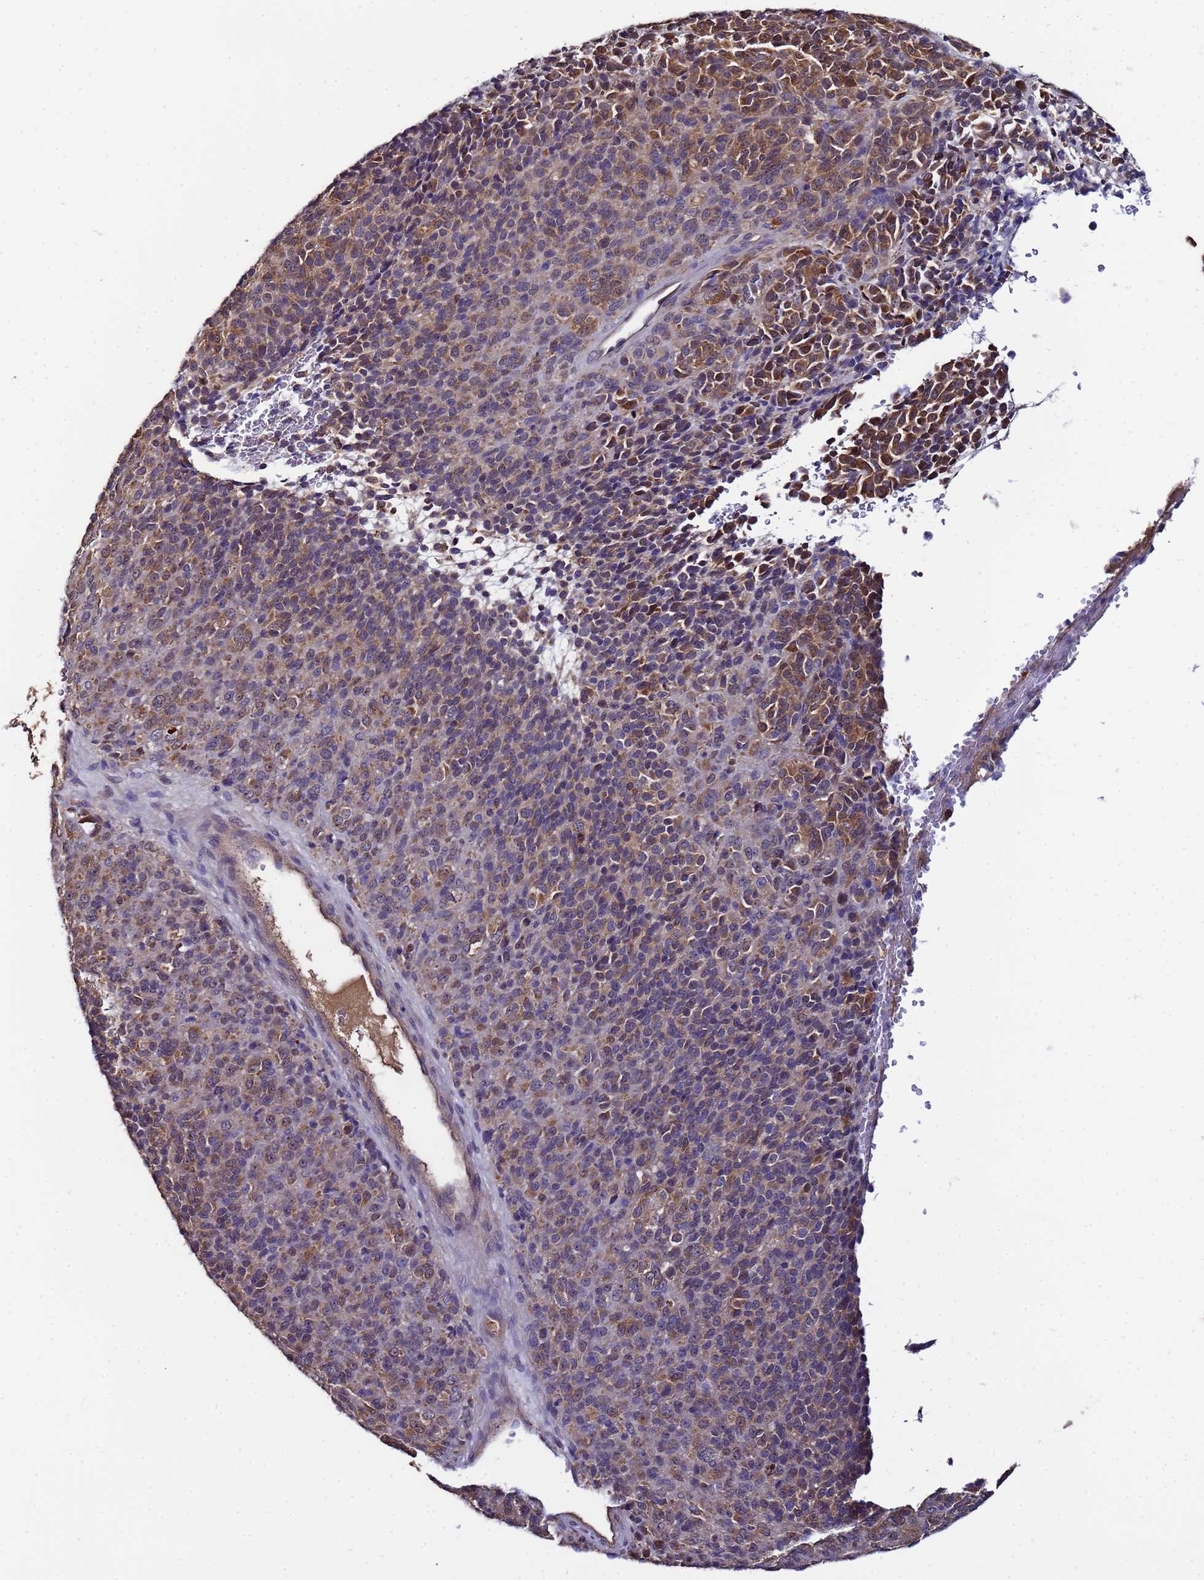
{"staining": {"intensity": "moderate", "quantity": ">75%", "location": "cytoplasmic/membranous"}, "tissue": "melanoma", "cell_type": "Tumor cells", "image_type": "cancer", "snomed": [{"axis": "morphology", "description": "Malignant melanoma, Metastatic site"}, {"axis": "topography", "description": "Brain"}], "caption": "This photomicrograph shows immunohistochemistry staining of human melanoma, with medium moderate cytoplasmic/membranous expression in approximately >75% of tumor cells.", "gene": "NAXE", "patient": {"sex": "female", "age": 56}}